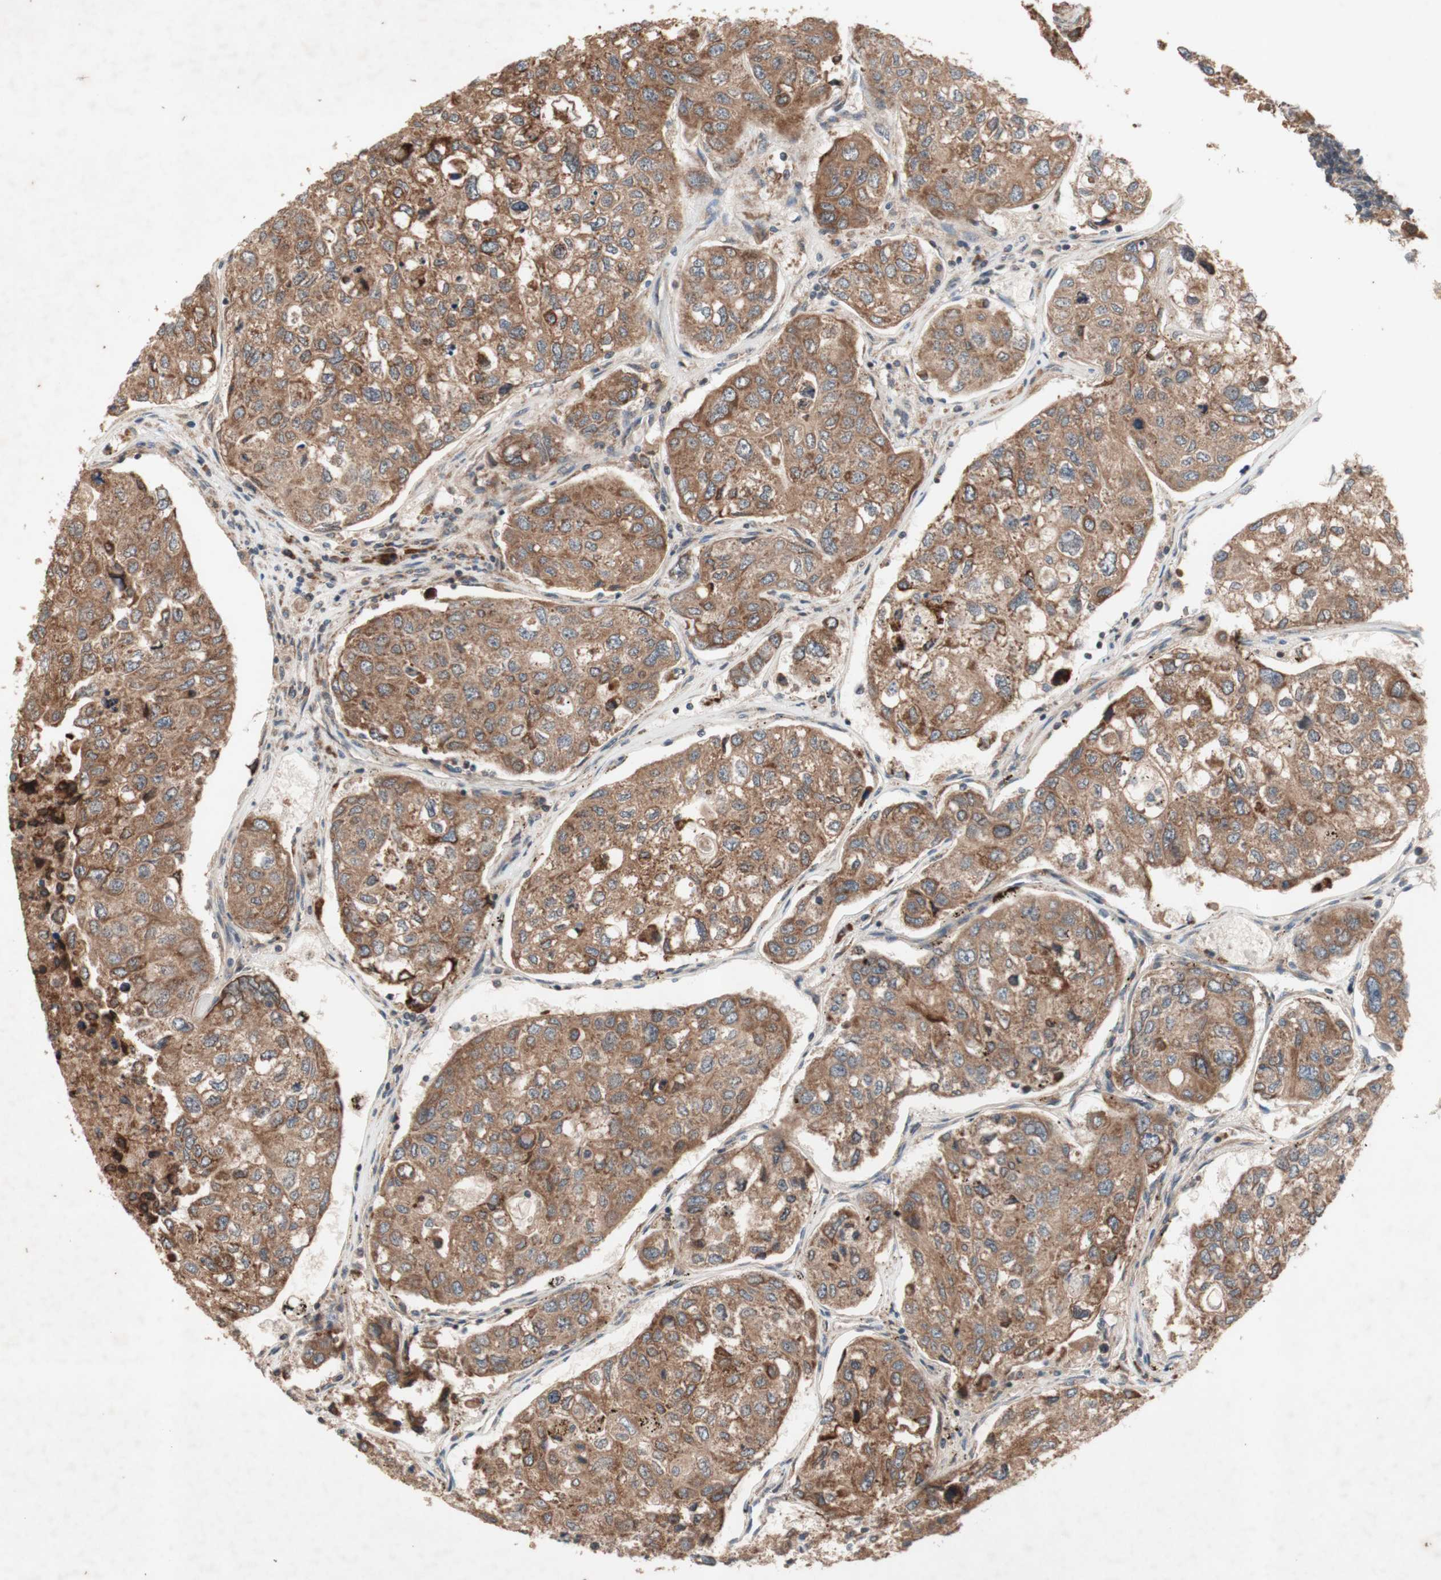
{"staining": {"intensity": "moderate", "quantity": ">75%", "location": "cytoplasmic/membranous"}, "tissue": "urothelial cancer", "cell_type": "Tumor cells", "image_type": "cancer", "snomed": [{"axis": "morphology", "description": "Urothelial carcinoma, High grade"}, {"axis": "topography", "description": "Lymph node"}, {"axis": "topography", "description": "Urinary bladder"}], "caption": "Urothelial cancer stained with a brown dye exhibits moderate cytoplasmic/membranous positive expression in approximately >75% of tumor cells.", "gene": "DDOST", "patient": {"sex": "male", "age": 51}}